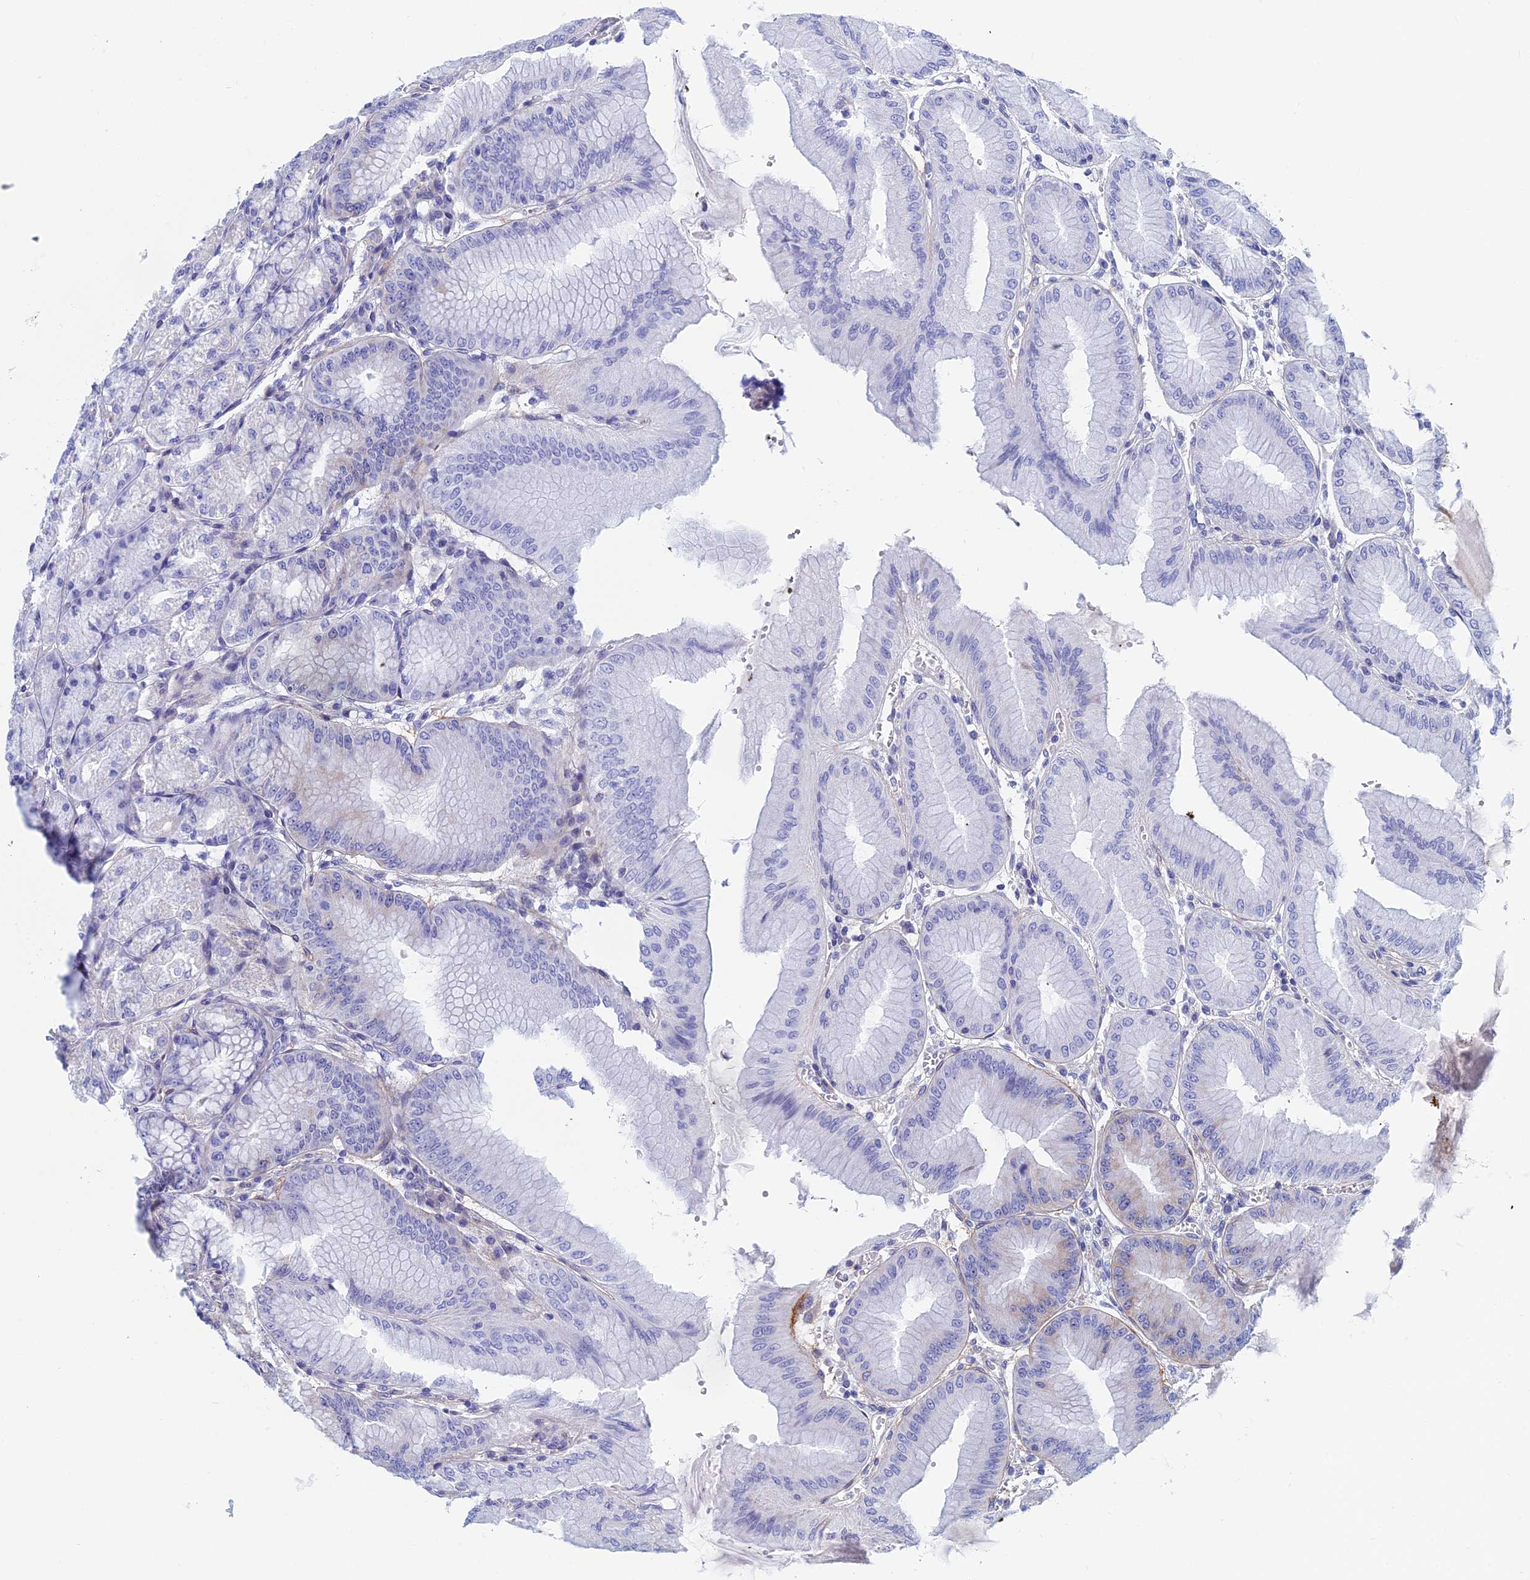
{"staining": {"intensity": "moderate", "quantity": "25%-75%", "location": "cytoplasmic/membranous"}, "tissue": "stomach", "cell_type": "Glandular cells", "image_type": "normal", "snomed": [{"axis": "morphology", "description": "Normal tissue, NOS"}, {"axis": "topography", "description": "Stomach, lower"}], "caption": "Immunohistochemical staining of unremarkable stomach exhibits moderate cytoplasmic/membranous protein staining in about 25%-75% of glandular cells.", "gene": "NAA10", "patient": {"sex": "male", "age": 71}}